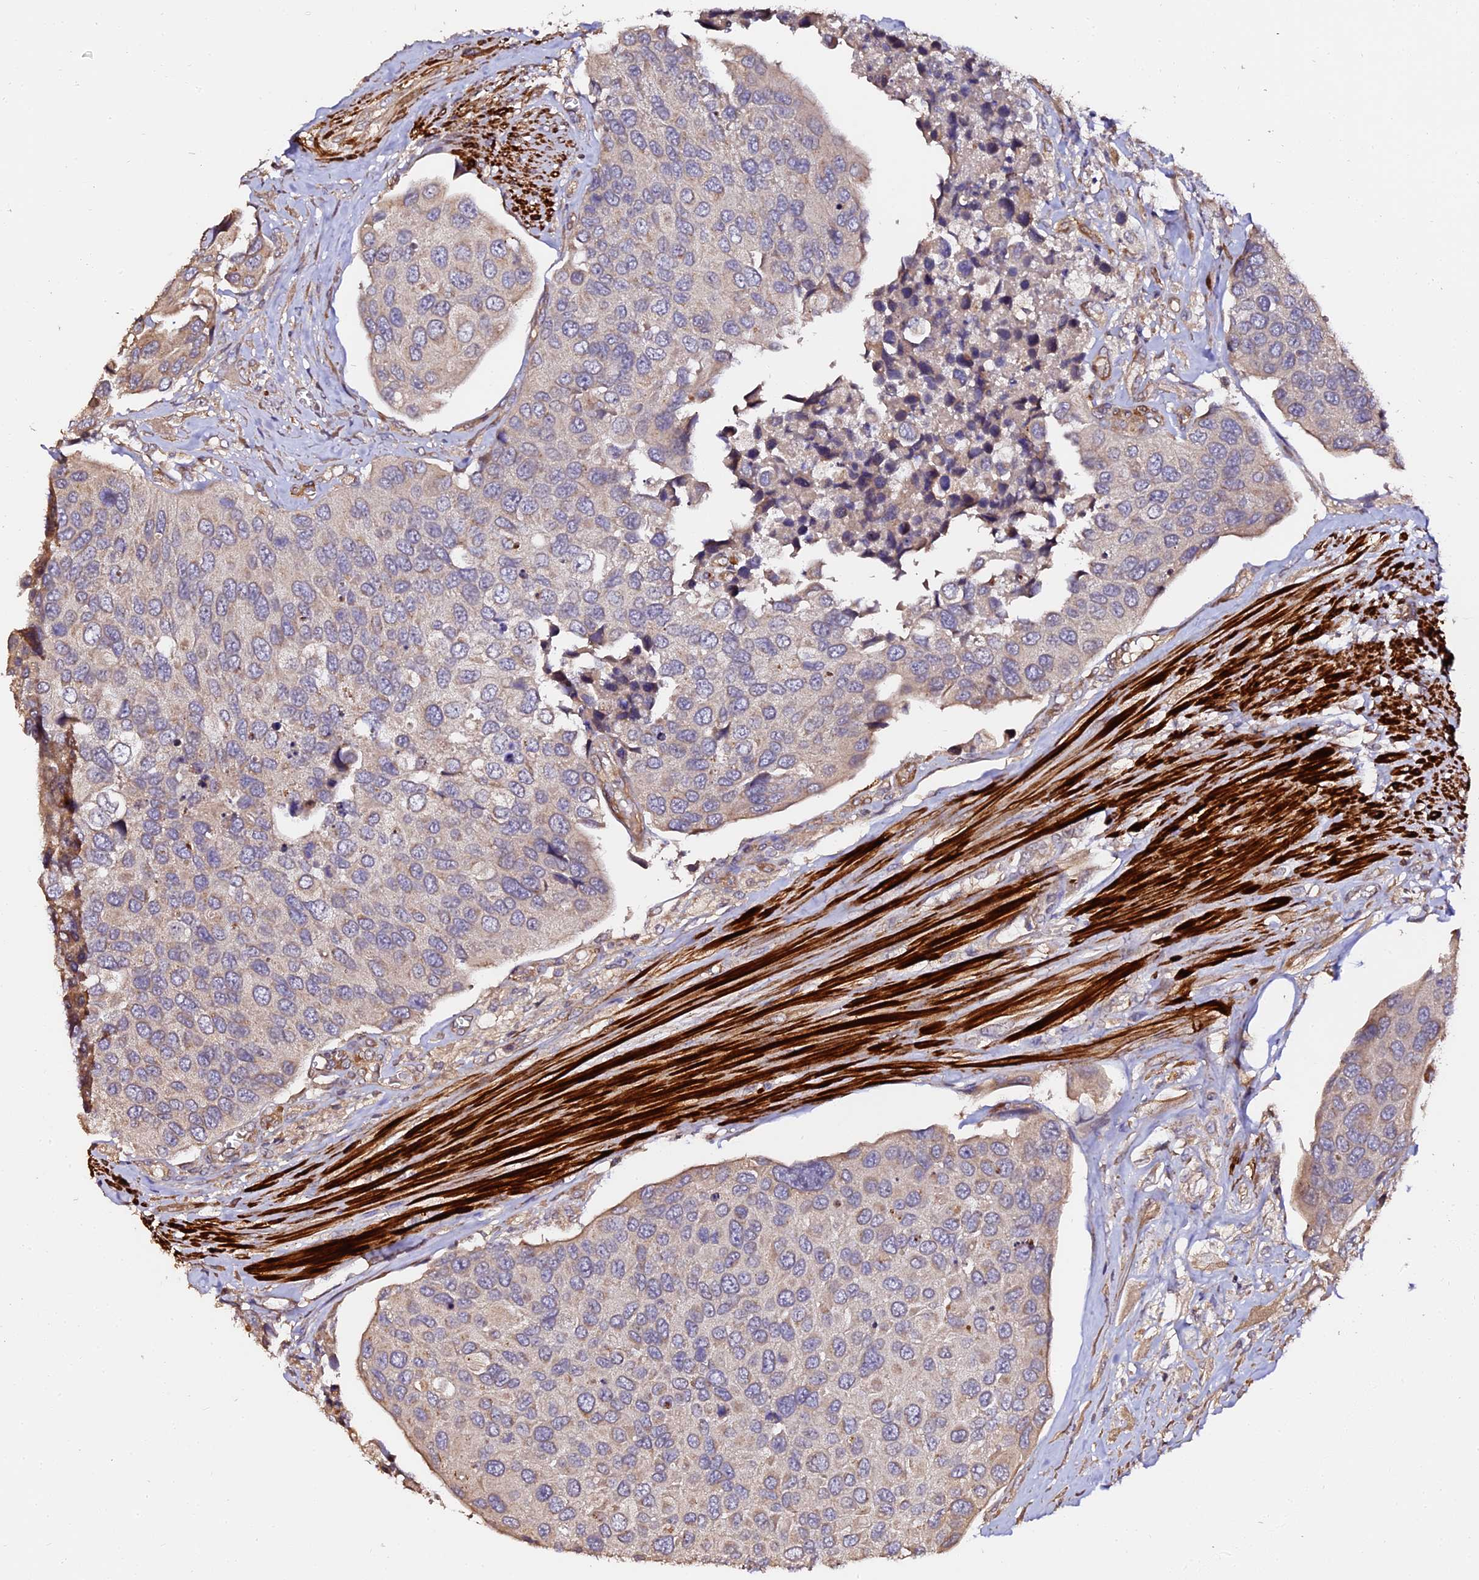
{"staining": {"intensity": "weak", "quantity": "<25%", "location": "cytoplasmic/membranous"}, "tissue": "urothelial cancer", "cell_type": "Tumor cells", "image_type": "cancer", "snomed": [{"axis": "morphology", "description": "Urothelial carcinoma, High grade"}, {"axis": "topography", "description": "Urinary bladder"}], "caption": "DAB (3,3'-diaminobenzidine) immunohistochemical staining of high-grade urothelial carcinoma displays no significant staining in tumor cells.", "gene": "TDO2", "patient": {"sex": "male", "age": 74}}